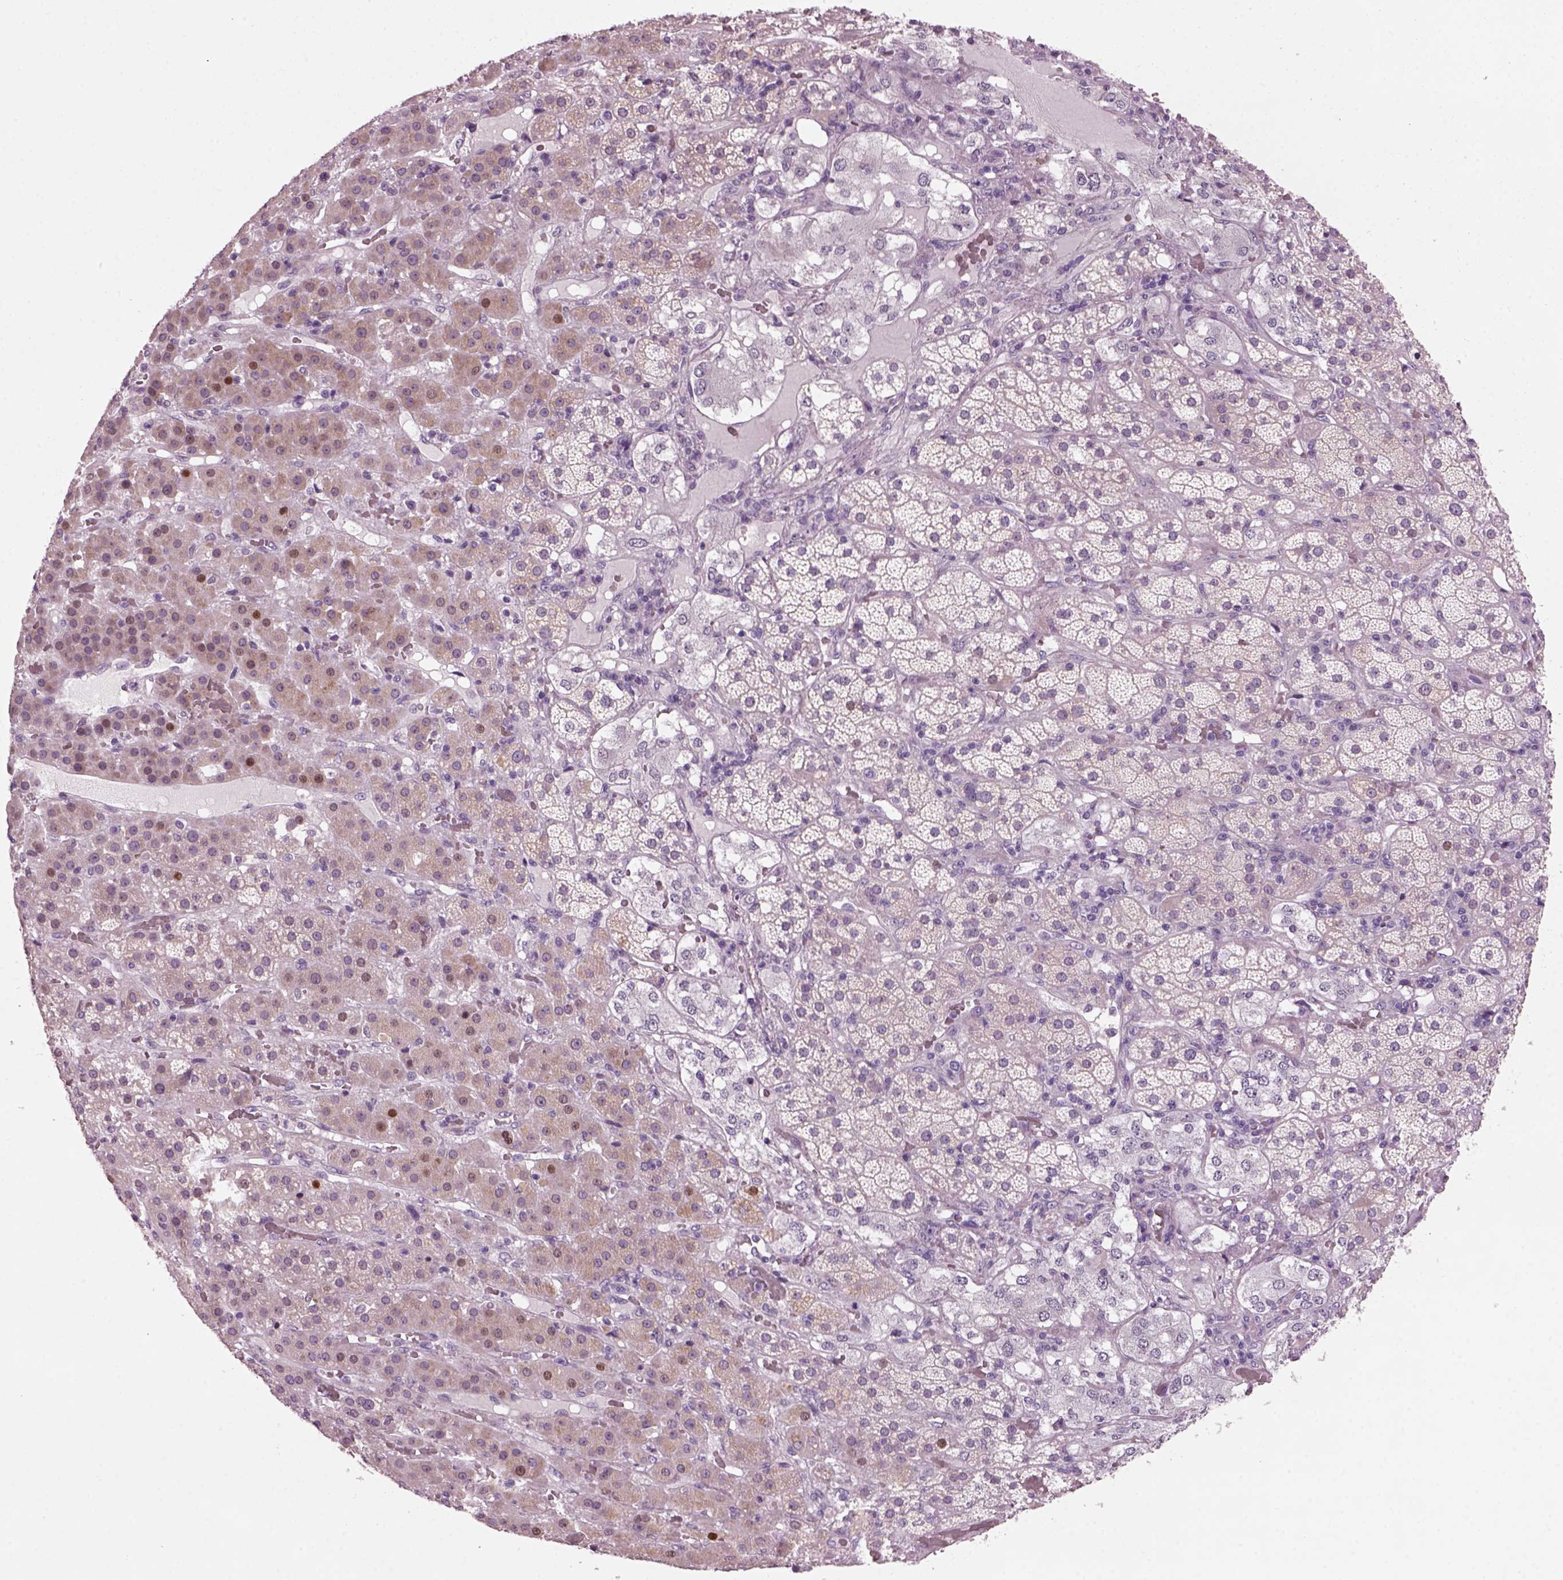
{"staining": {"intensity": "strong", "quantity": "<25%", "location": "nuclear"}, "tissue": "adrenal gland", "cell_type": "Glandular cells", "image_type": "normal", "snomed": [{"axis": "morphology", "description": "Normal tissue, NOS"}, {"axis": "topography", "description": "Adrenal gland"}], "caption": "This is a photomicrograph of IHC staining of normal adrenal gland, which shows strong positivity in the nuclear of glandular cells.", "gene": "PRR9", "patient": {"sex": "male", "age": 57}}